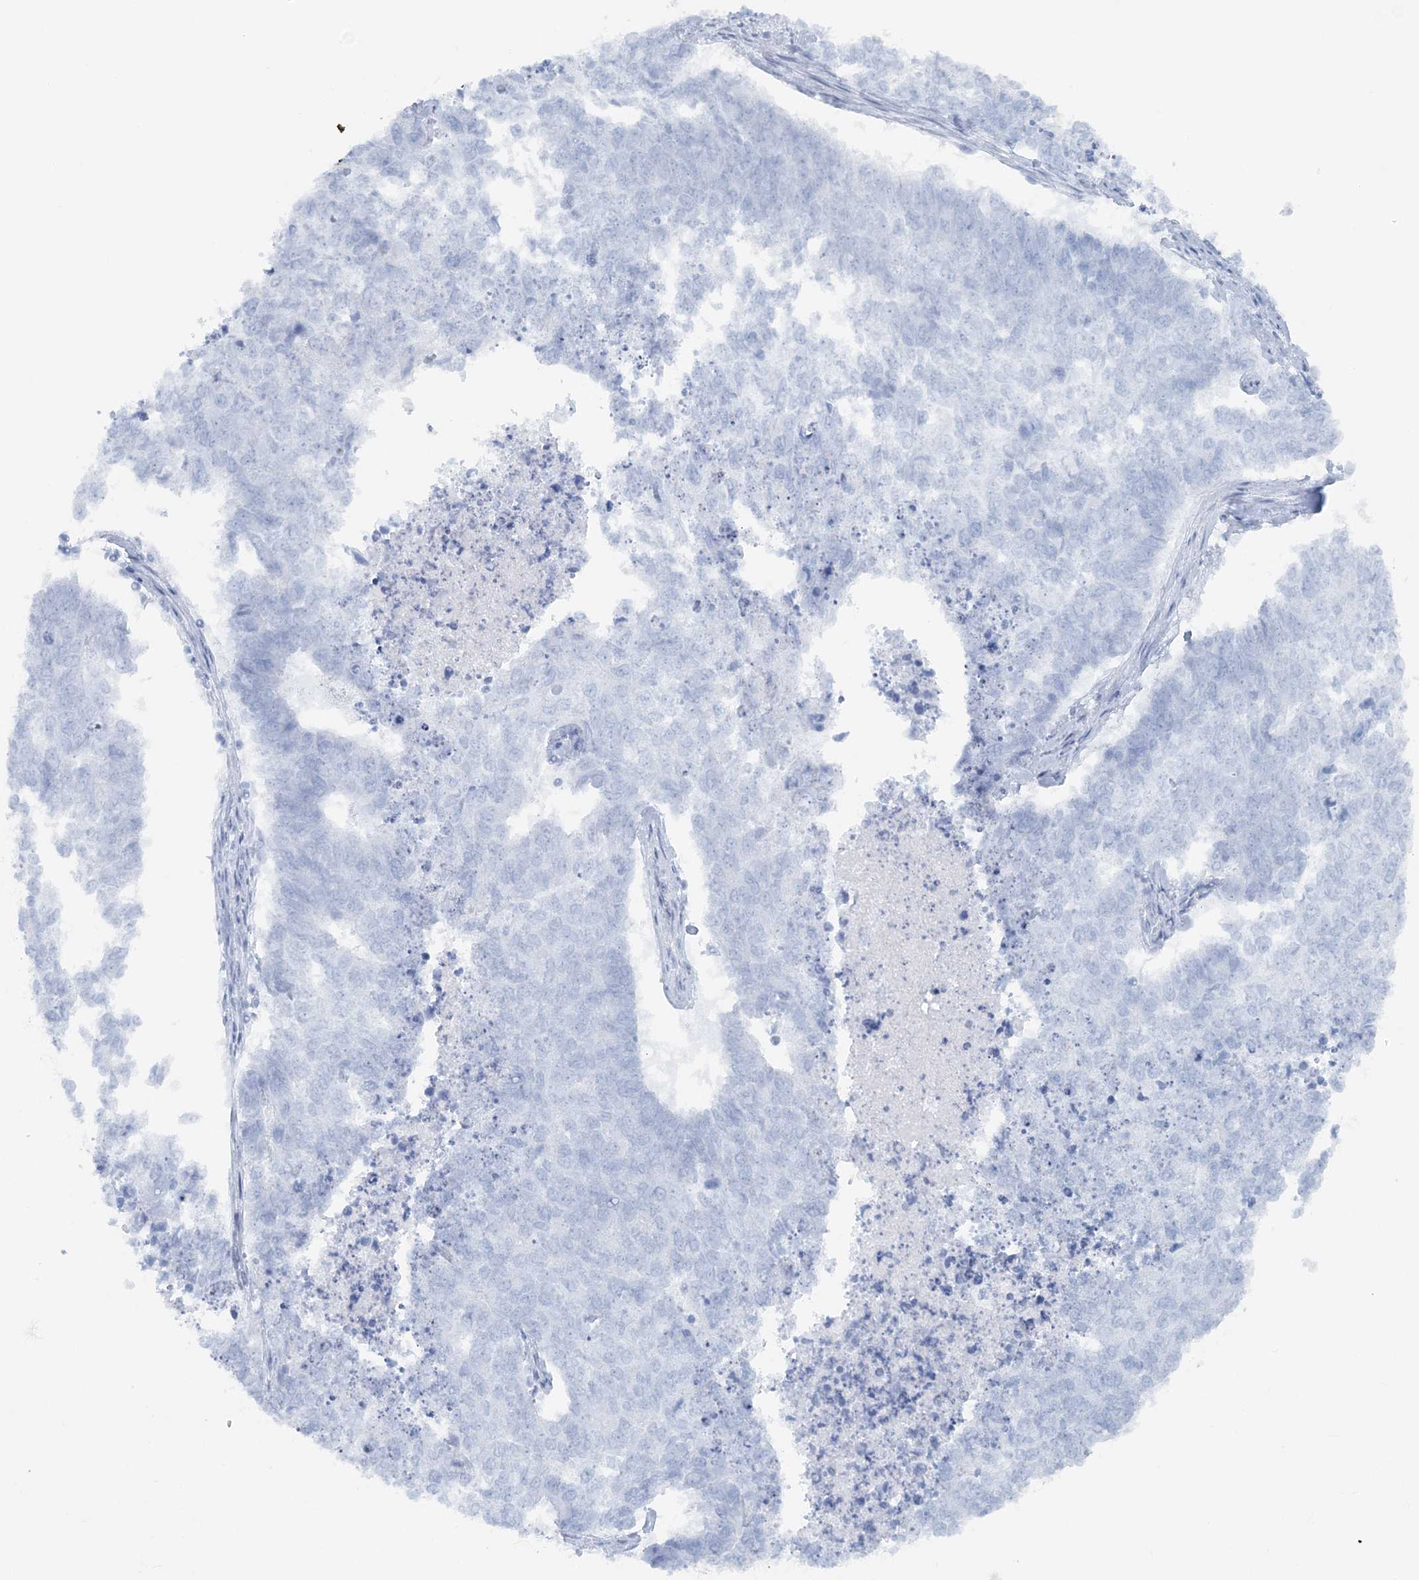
{"staining": {"intensity": "negative", "quantity": "none", "location": "none"}, "tissue": "cervical cancer", "cell_type": "Tumor cells", "image_type": "cancer", "snomed": [{"axis": "morphology", "description": "Squamous cell carcinoma, NOS"}, {"axis": "topography", "description": "Cervix"}], "caption": "A high-resolution image shows IHC staining of cervical cancer, which exhibits no significant expression in tumor cells.", "gene": "ATP11A", "patient": {"sex": "female", "age": 63}}